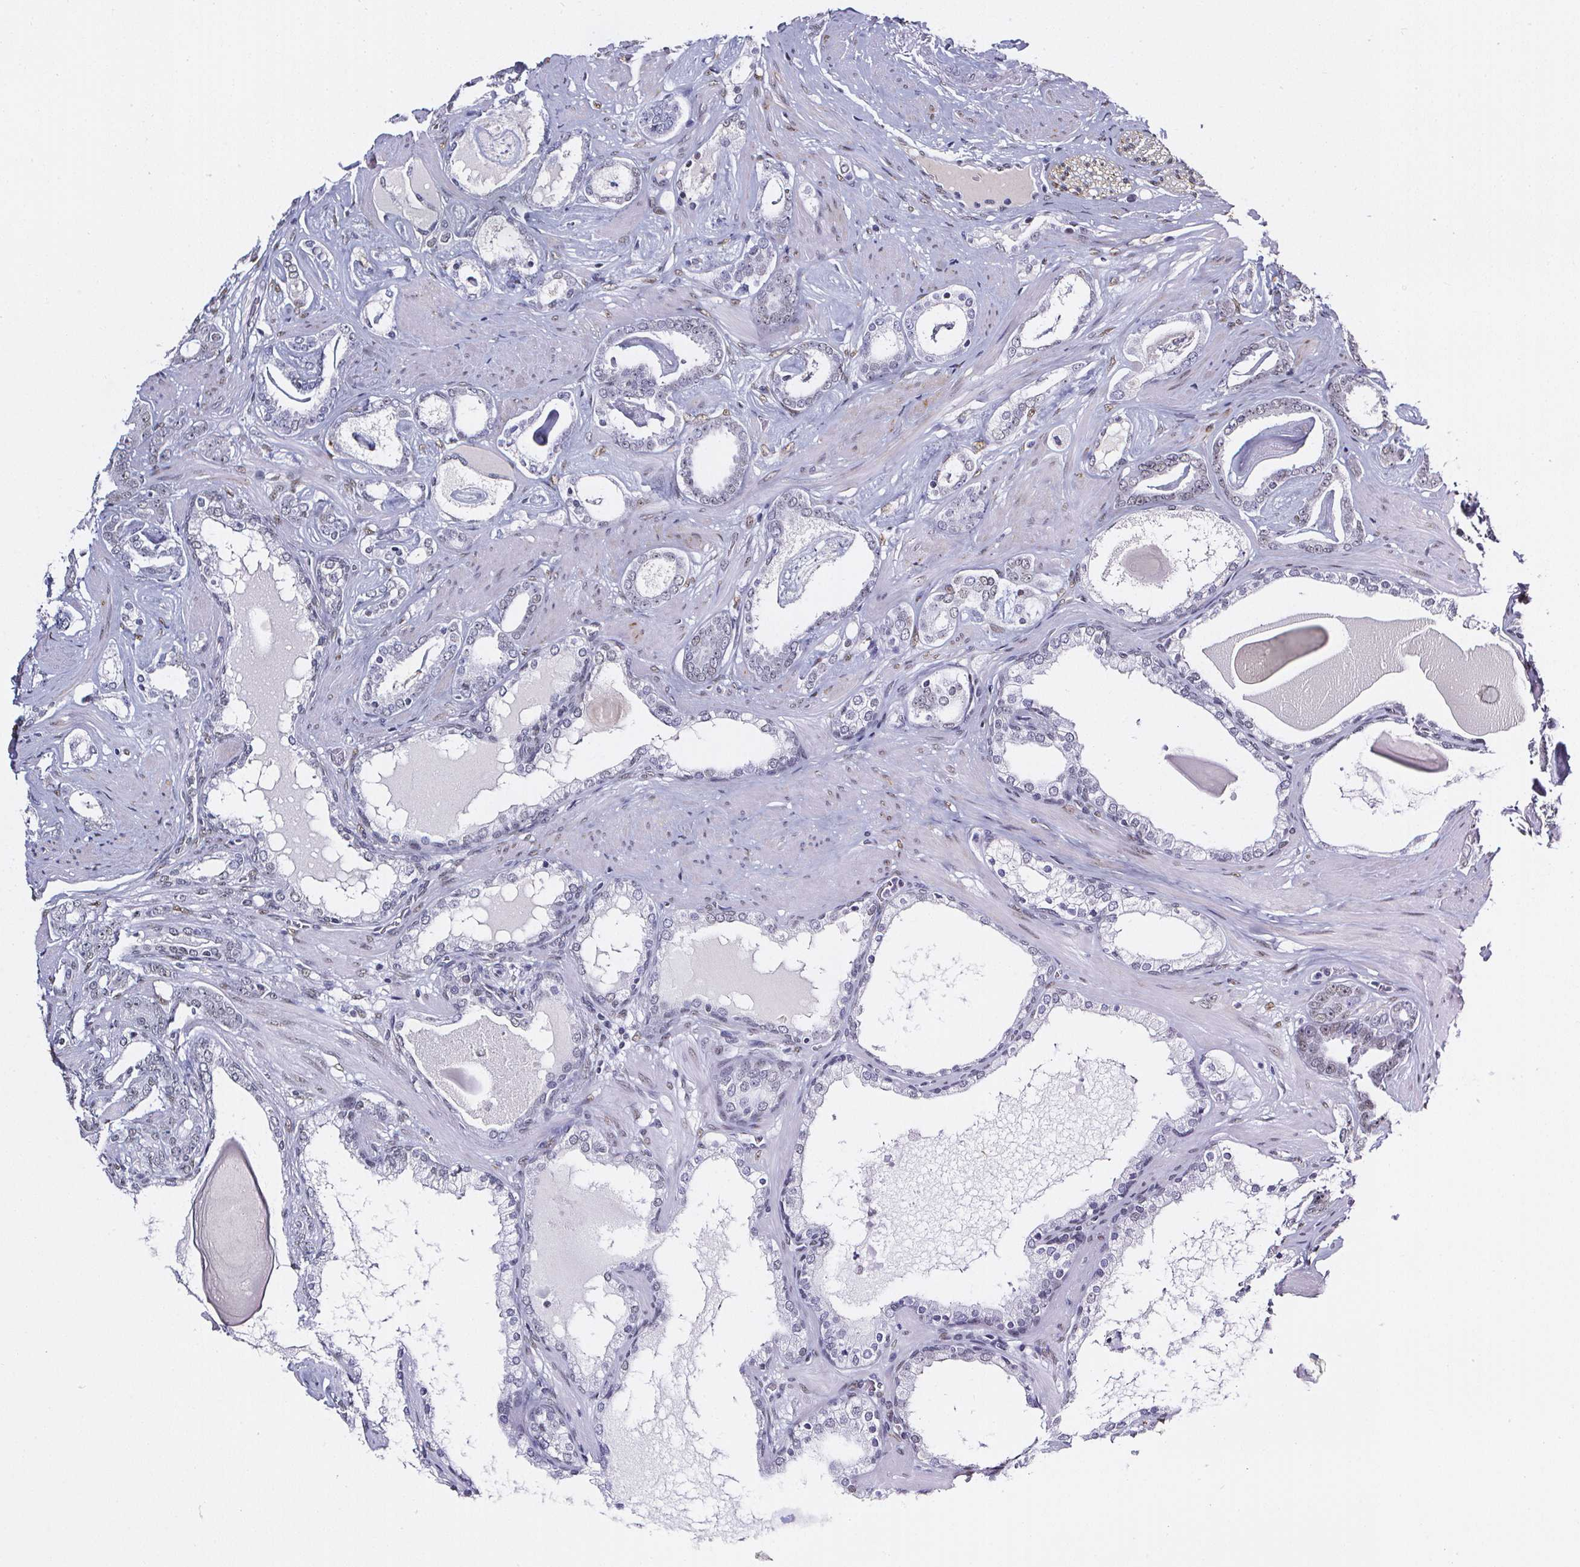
{"staining": {"intensity": "negative", "quantity": "none", "location": "none"}, "tissue": "prostate cancer", "cell_type": "Tumor cells", "image_type": "cancer", "snomed": [{"axis": "morphology", "description": "Adenocarcinoma, High grade"}, {"axis": "topography", "description": "Prostate"}], "caption": "Tumor cells show no significant positivity in prostate high-grade adenocarcinoma. (DAB (3,3'-diaminobenzidine) IHC, high magnification).", "gene": "GP6", "patient": {"sex": "male", "age": 63}}